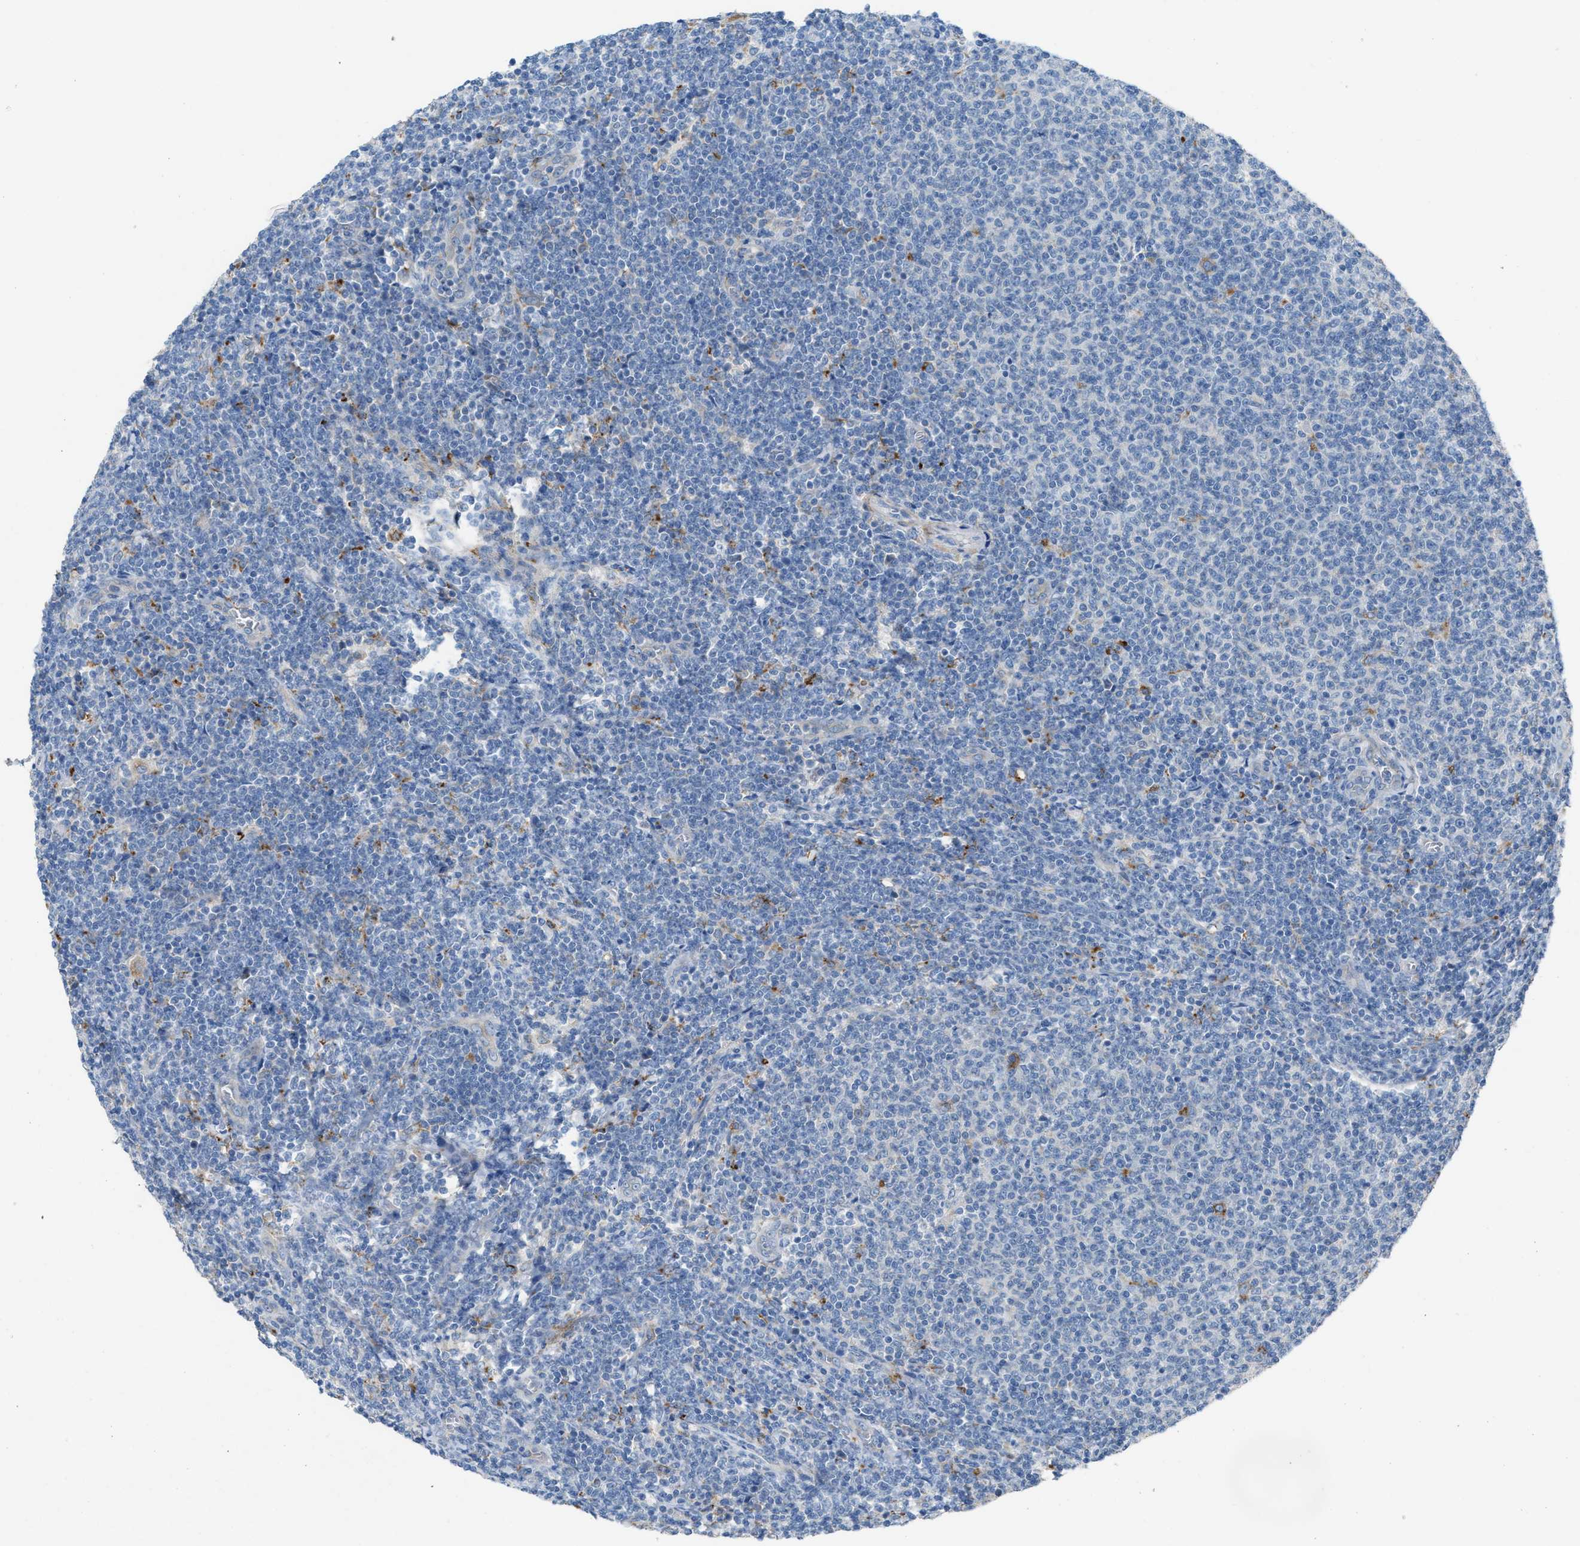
{"staining": {"intensity": "negative", "quantity": "none", "location": "none"}, "tissue": "lymphoma", "cell_type": "Tumor cells", "image_type": "cancer", "snomed": [{"axis": "morphology", "description": "Malignant lymphoma, non-Hodgkin's type, Low grade"}, {"axis": "topography", "description": "Lymph node"}], "caption": "Malignant lymphoma, non-Hodgkin's type (low-grade) stained for a protein using immunohistochemistry demonstrates no staining tumor cells.", "gene": "AOAH", "patient": {"sex": "male", "age": 66}}